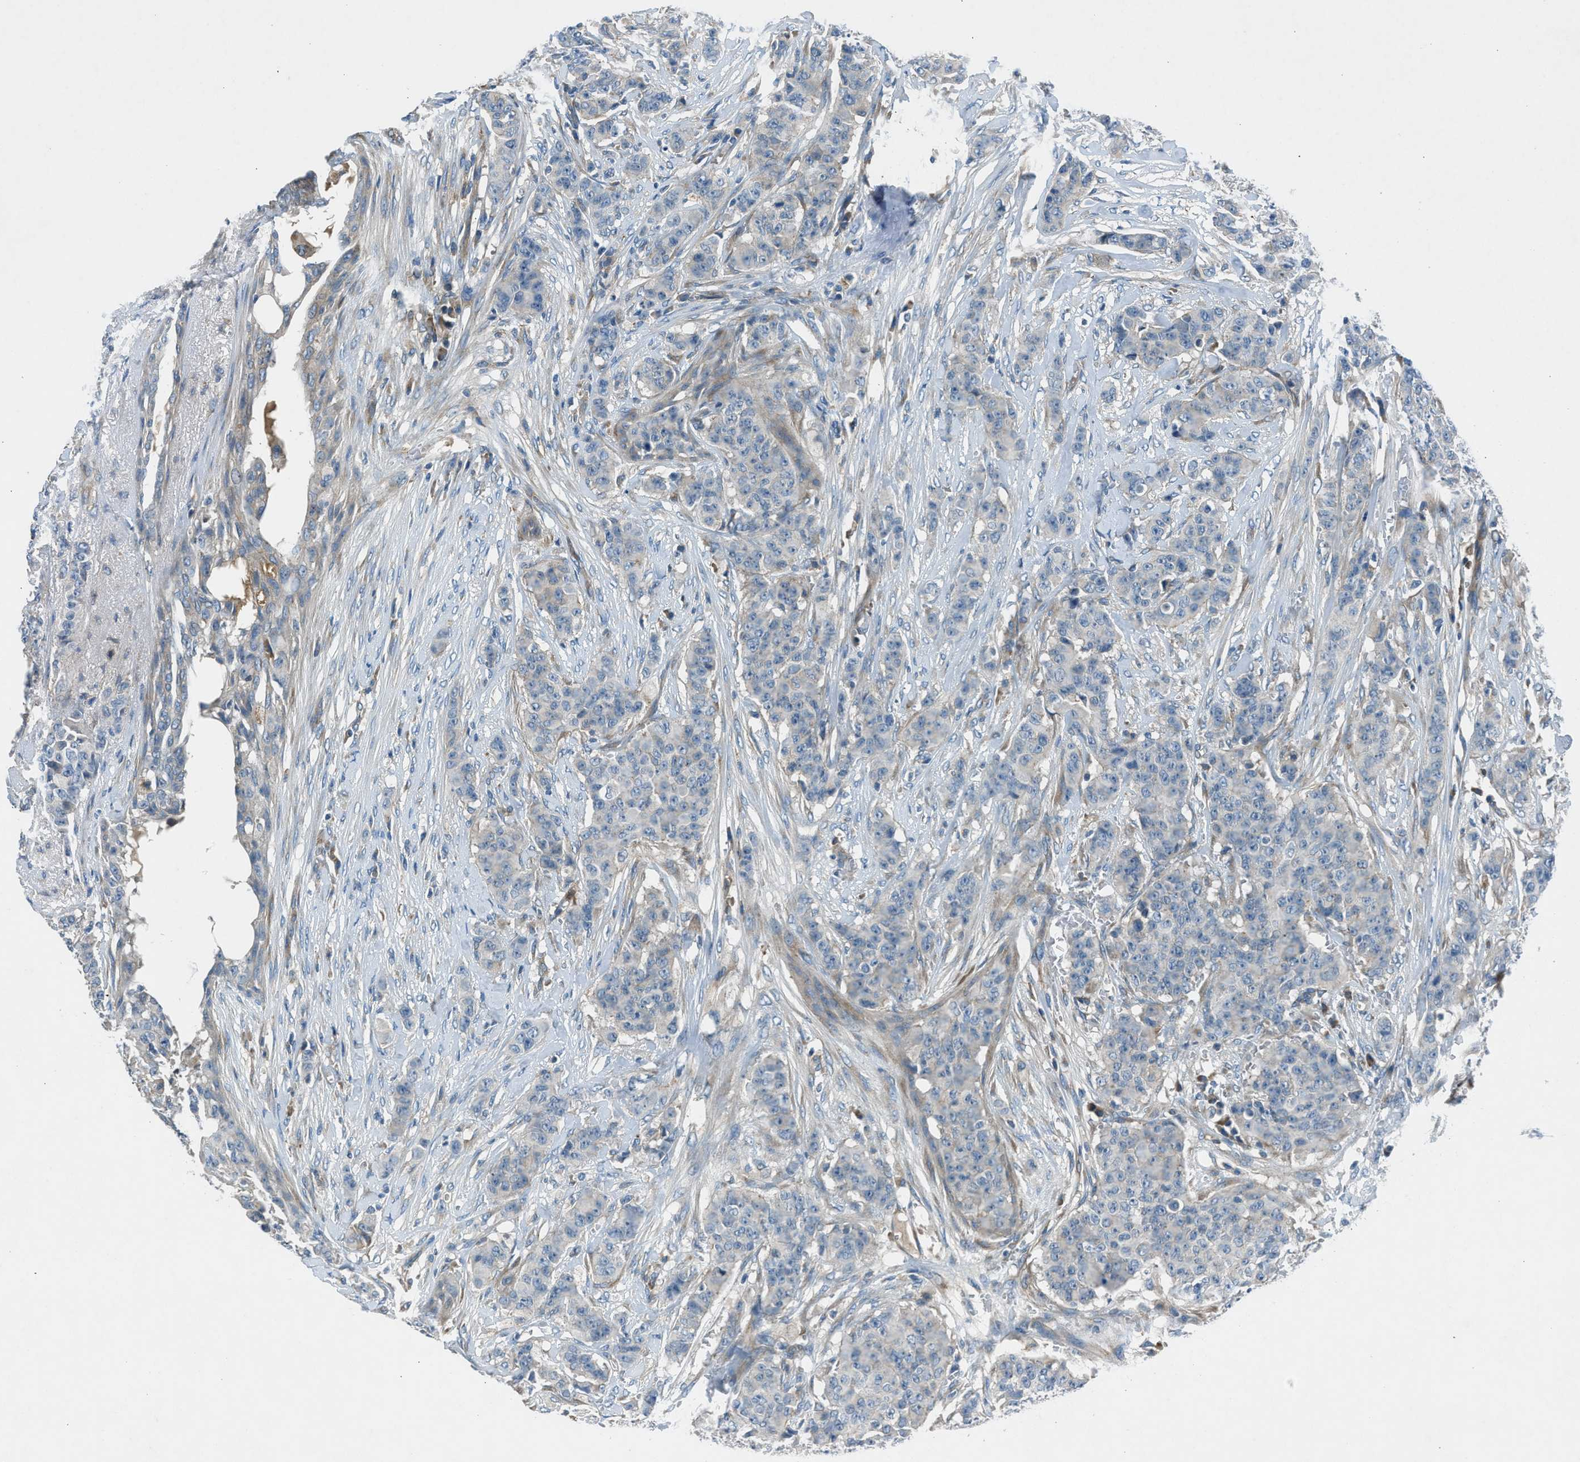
{"staining": {"intensity": "negative", "quantity": "none", "location": "none"}, "tissue": "breast cancer", "cell_type": "Tumor cells", "image_type": "cancer", "snomed": [{"axis": "morphology", "description": "Normal tissue, NOS"}, {"axis": "morphology", "description": "Duct carcinoma"}, {"axis": "topography", "description": "Breast"}], "caption": "Immunohistochemical staining of human breast cancer exhibits no significant staining in tumor cells.", "gene": "BMP1", "patient": {"sex": "female", "age": 40}}